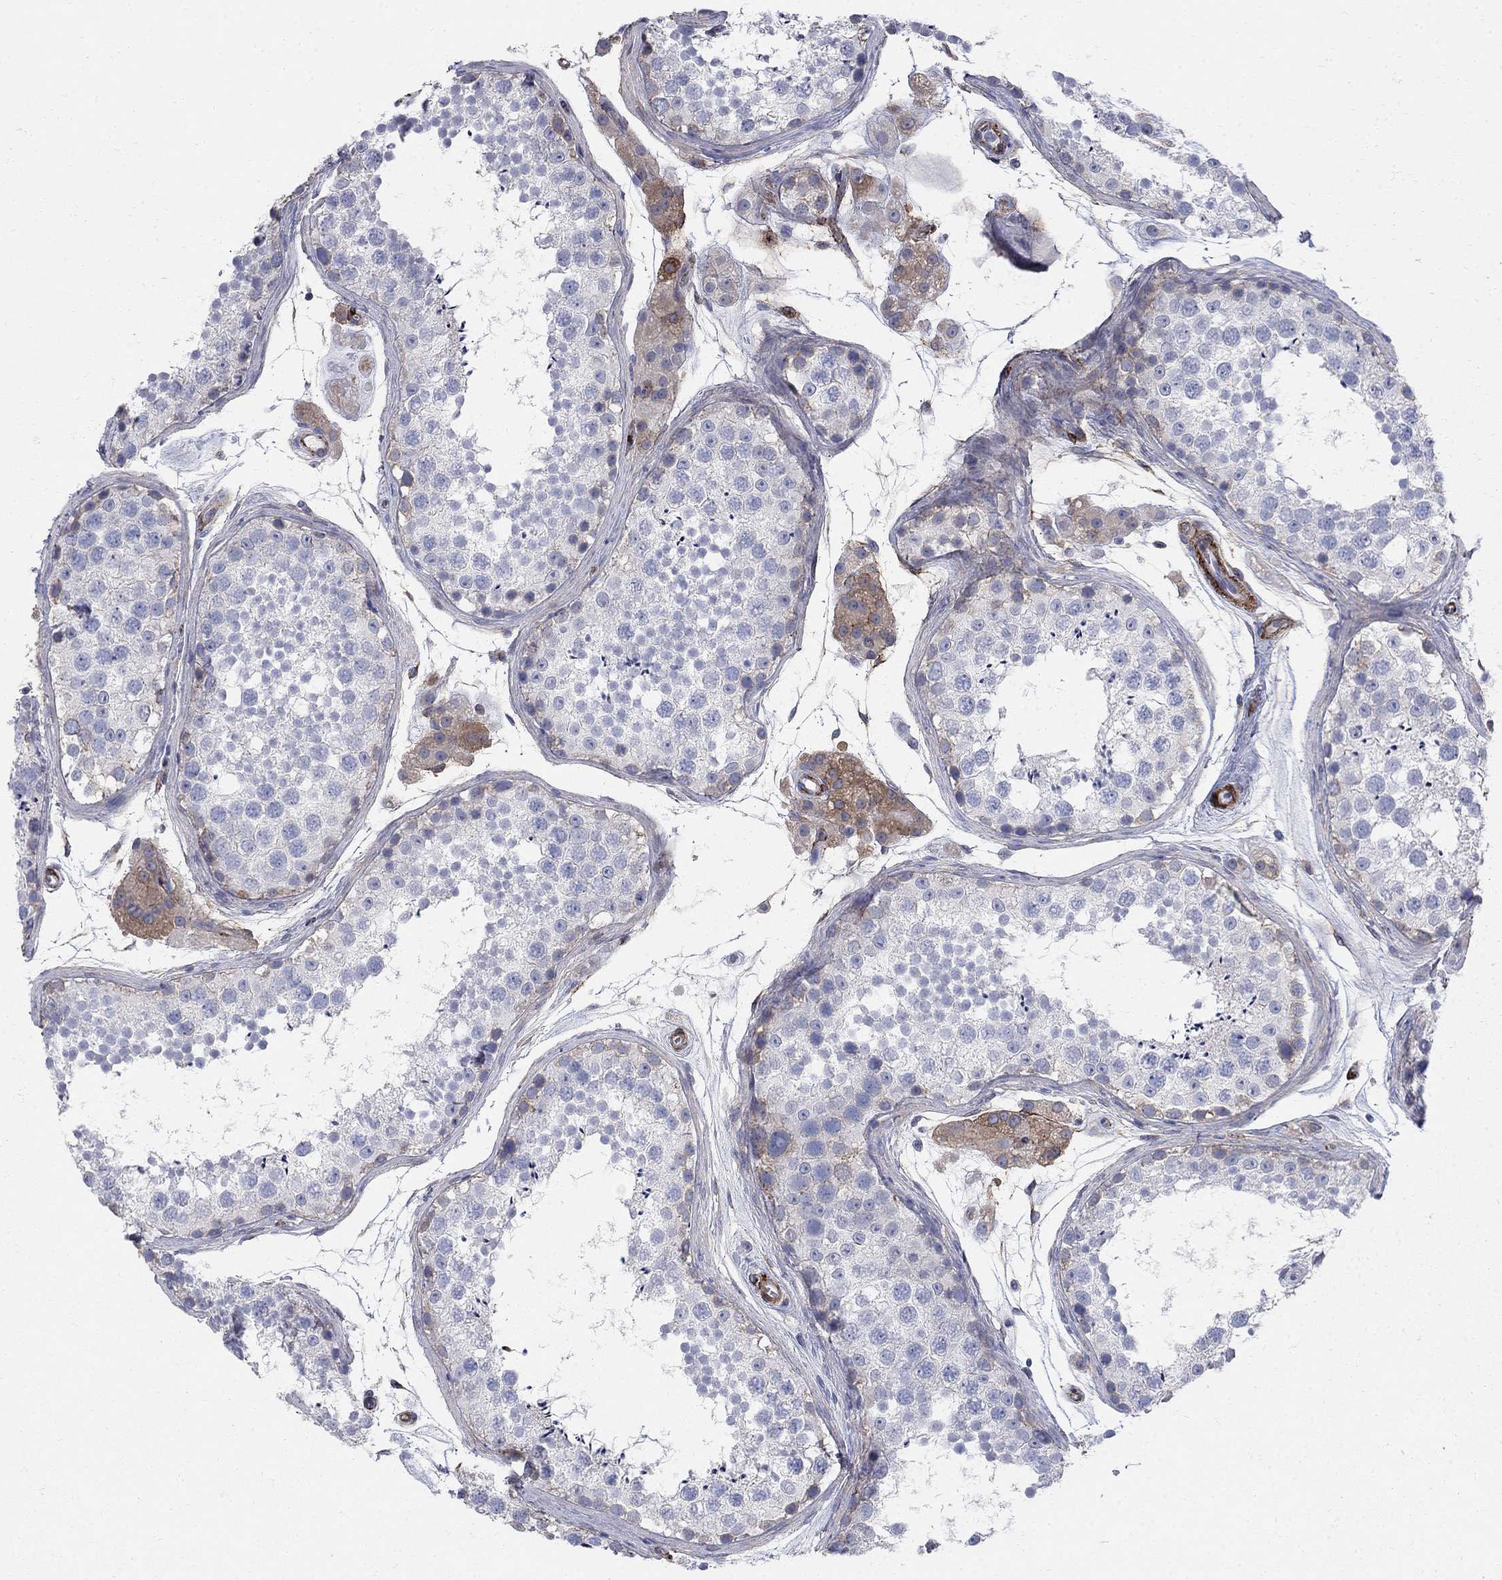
{"staining": {"intensity": "negative", "quantity": "none", "location": "none"}, "tissue": "testis", "cell_type": "Cells in seminiferous ducts", "image_type": "normal", "snomed": [{"axis": "morphology", "description": "Normal tissue, NOS"}, {"axis": "topography", "description": "Testis"}], "caption": "Cells in seminiferous ducts show no significant protein positivity in normal testis.", "gene": "SEPTIN8", "patient": {"sex": "male", "age": 41}}